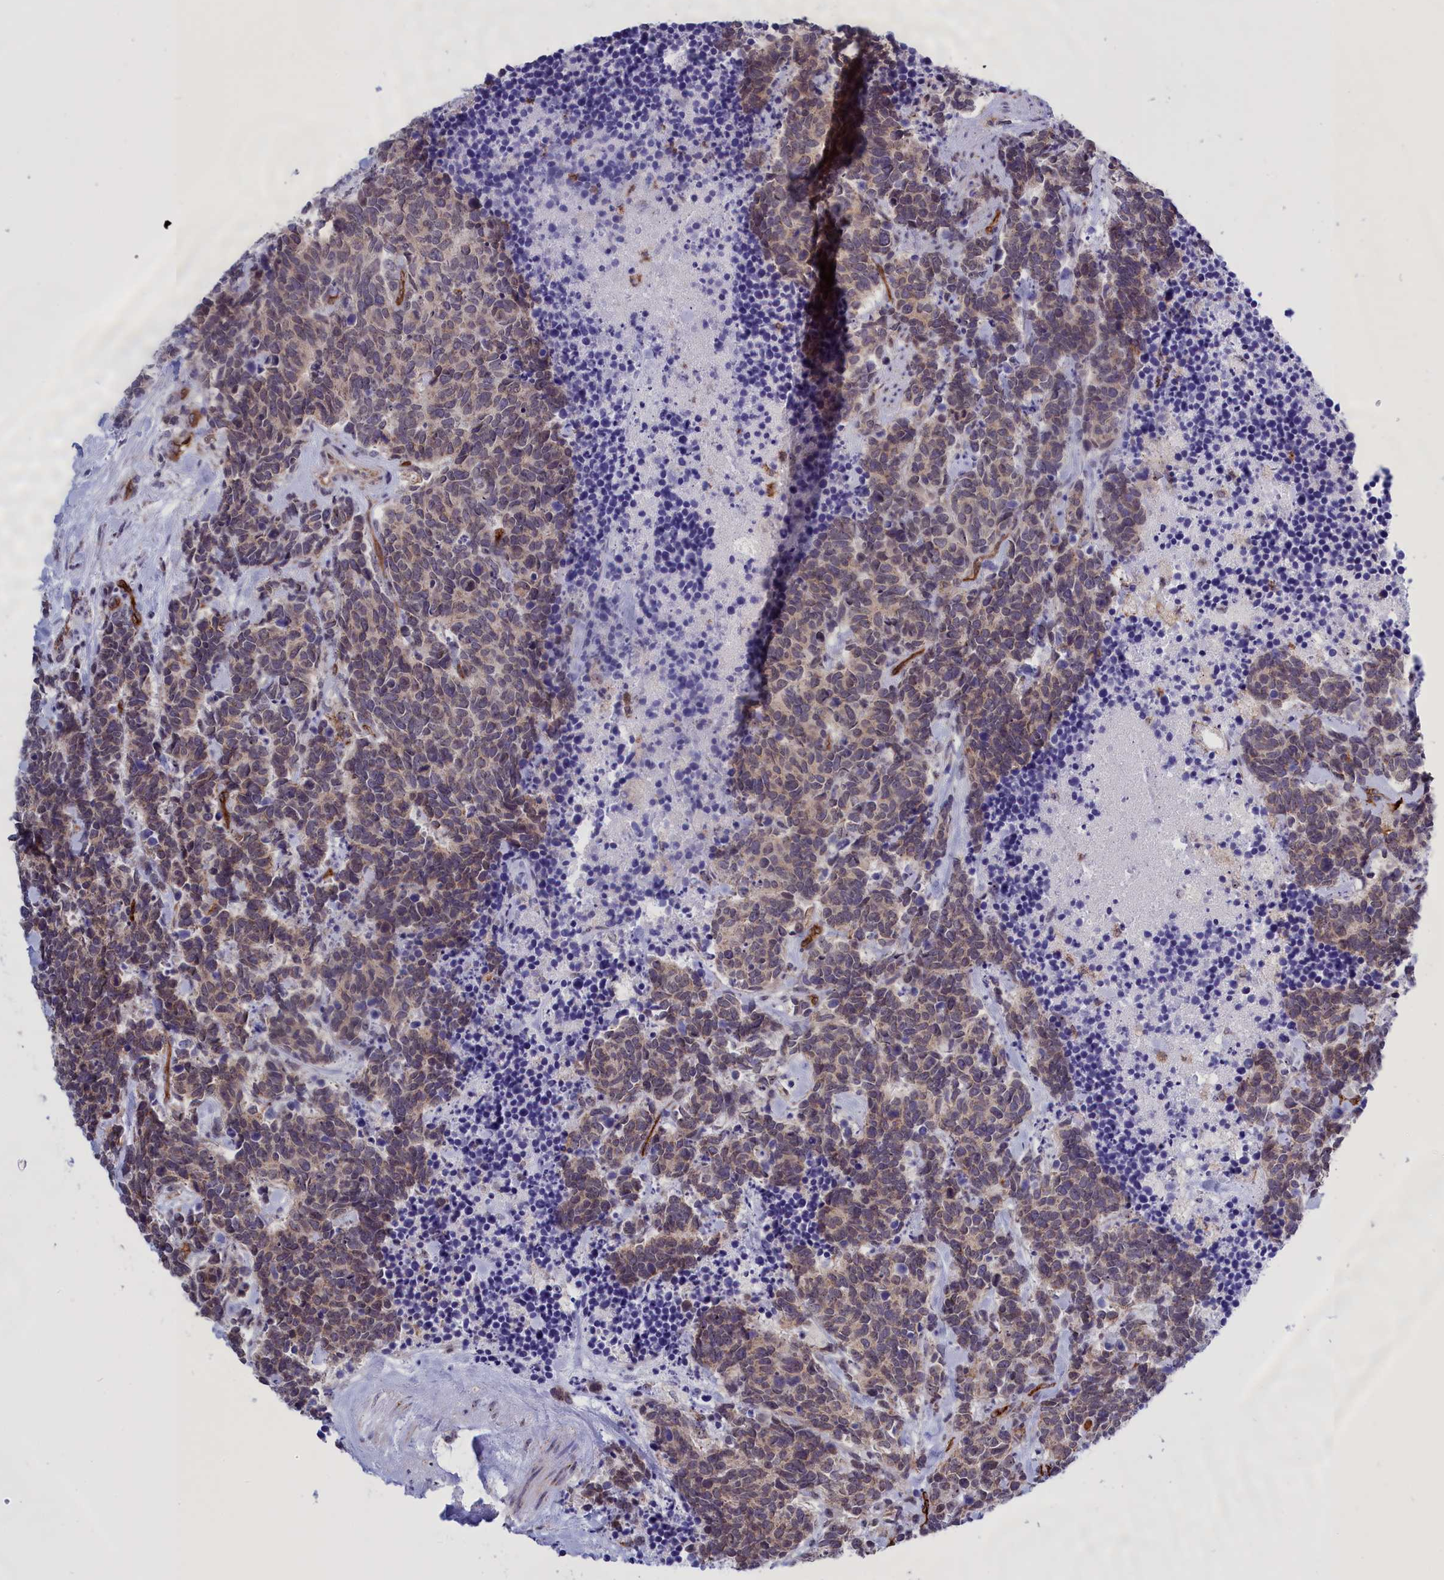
{"staining": {"intensity": "weak", "quantity": "25%-75%", "location": "cytoplasmic/membranous"}, "tissue": "carcinoid", "cell_type": "Tumor cells", "image_type": "cancer", "snomed": [{"axis": "morphology", "description": "Carcinoma, NOS"}, {"axis": "morphology", "description": "Carcinoid, malignant, NOS"}, {"axis": "topography", "description": "Prostate"}], "caption": "A brown stain shows weak cytoplasmic/membranous positivity of a protein in carcinoma tumor cells. The protein of interest is stained brown, and the nuclei are stained in blue (DAB IHC with brightfield microscopy, high magnification).", "gene": "MPND", "patient": {"sex": "male", "age": 57}}